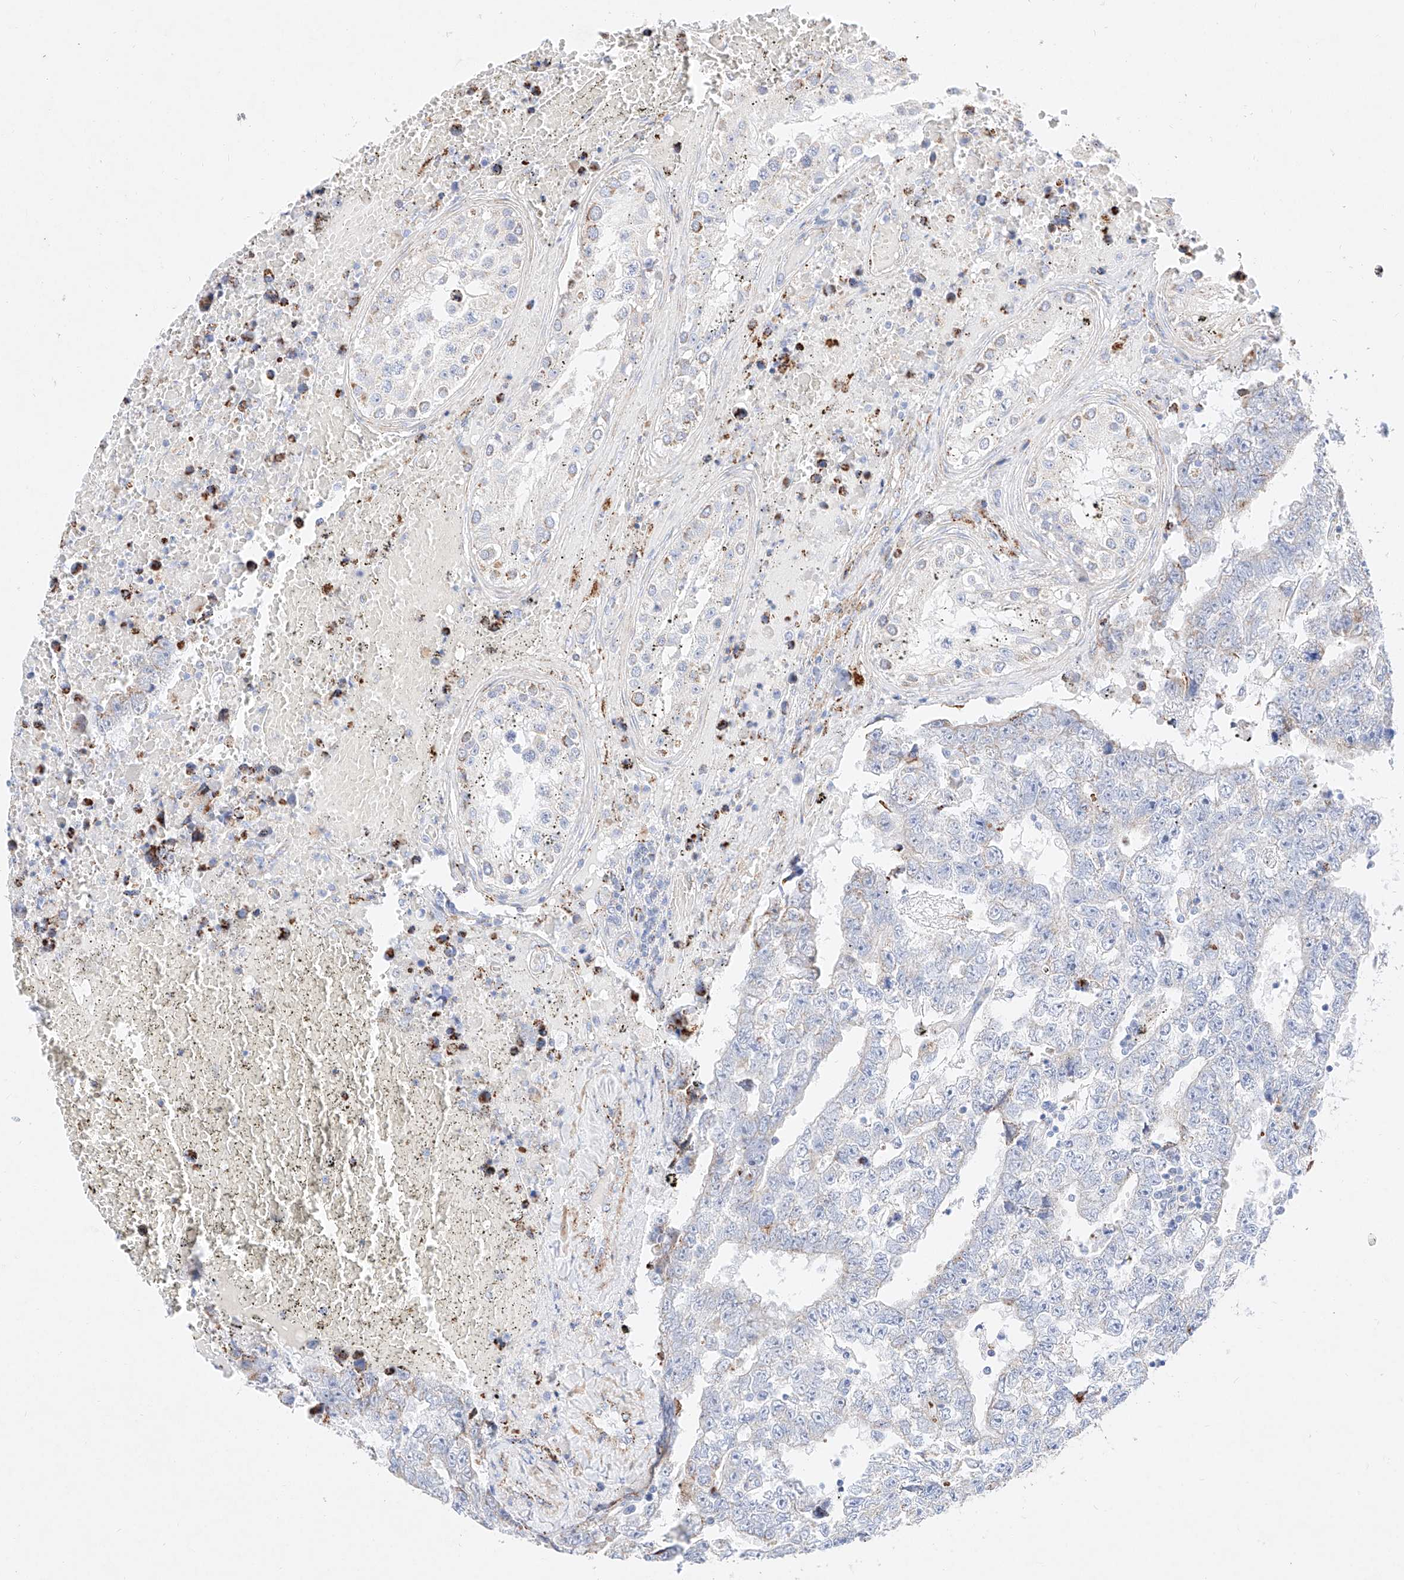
{"staining": {"intensity": "negative", "quantity": "none", "location": "none"}, "tissue": "testis cancer", "cell_type": "Tumor cells", "image_type": "cancer", "snomed": [{"axis": "morphology", "description": "Carcinoma, Embryonal, NOS"}, {"axis": "topography", "description": "Testis"}], "caption": "The histopathology image reveals no significant positivity in tumor cells of testis embryonal carcinoma.", "gene": "C6orf62", "patient": {"sex": "male", "age": 25}}